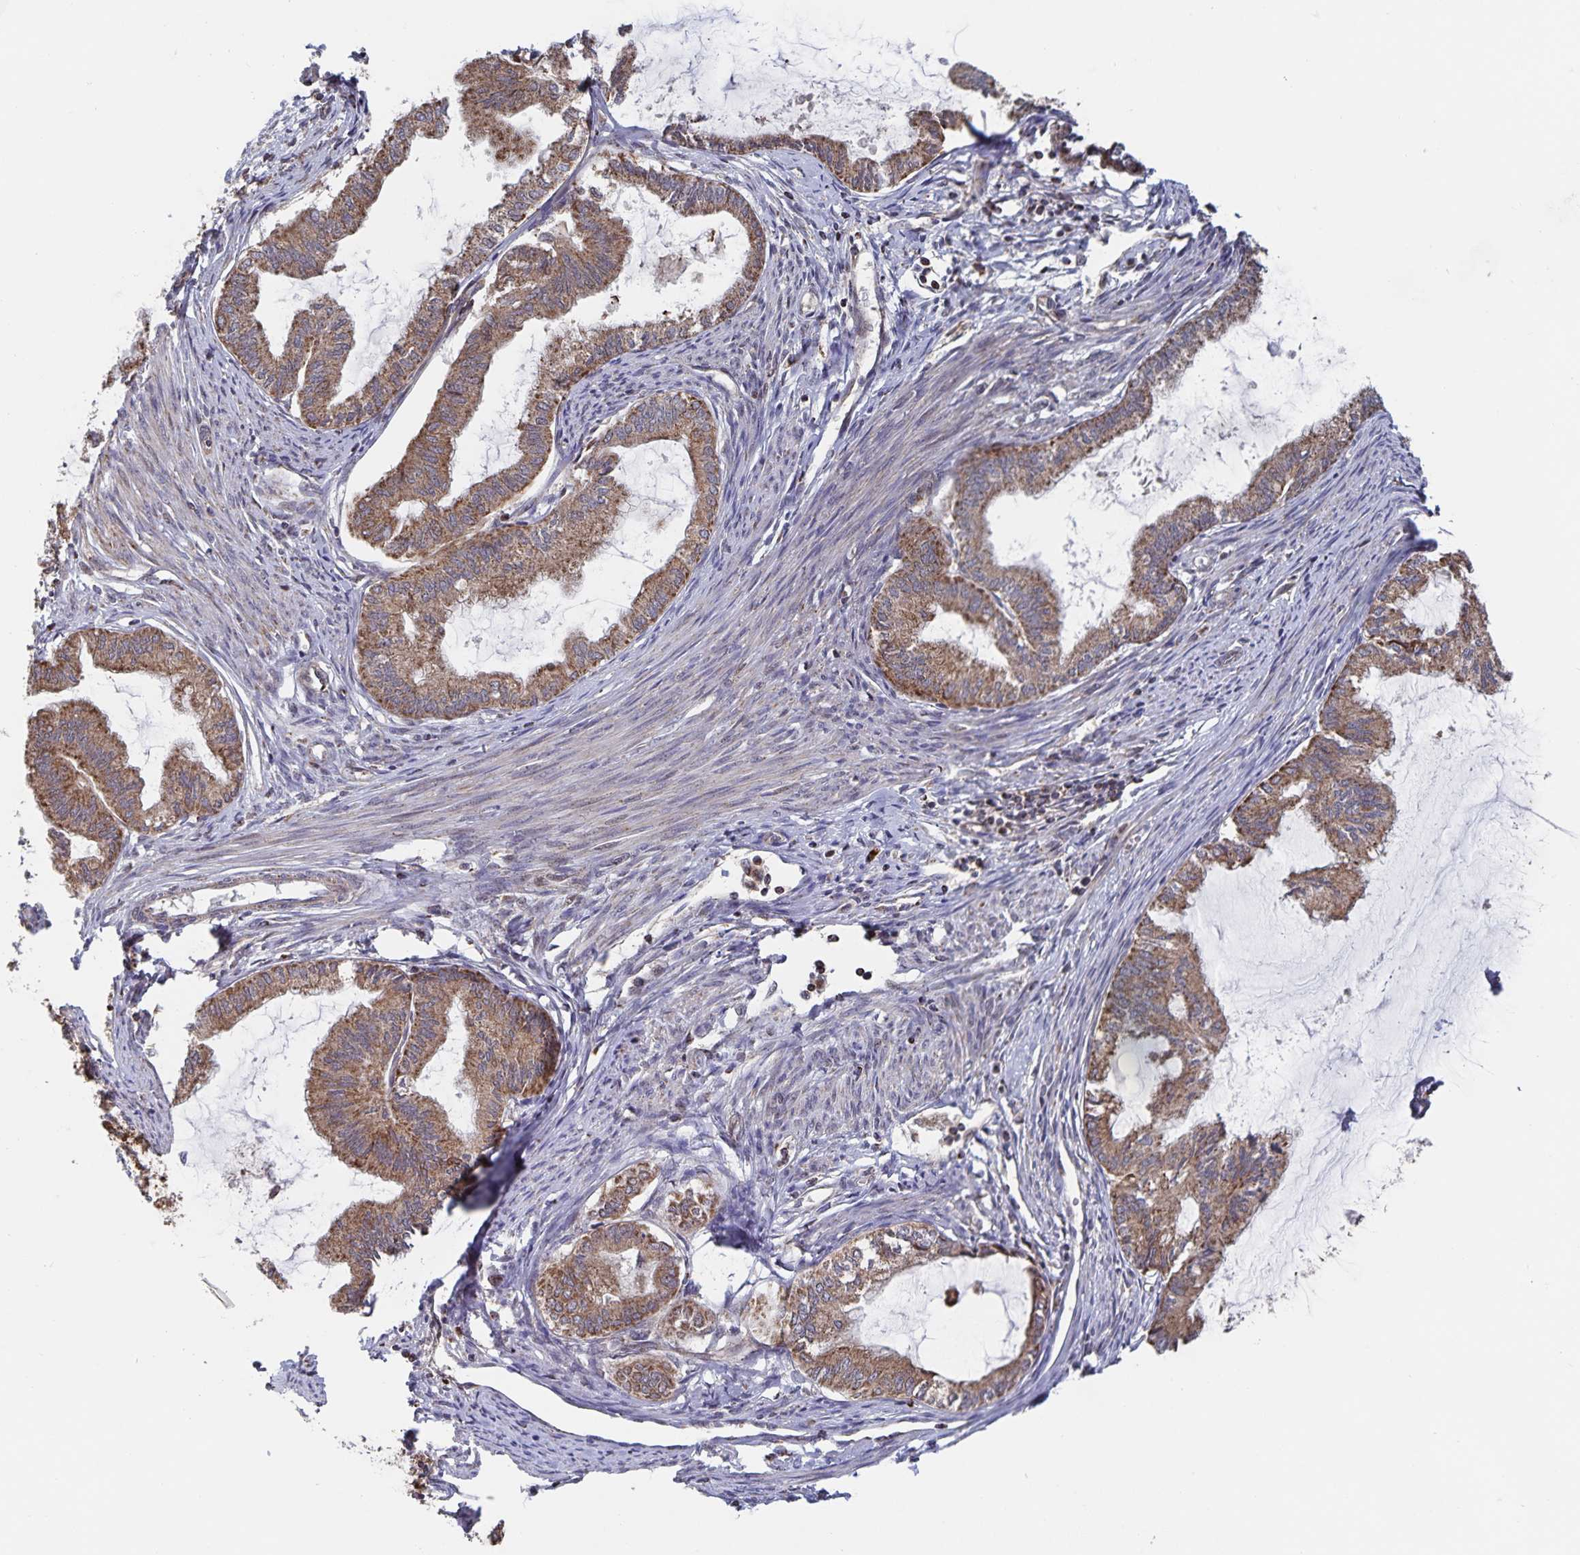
{"staining": {"intensity": "moderate", "quantity": ">75%", "location": "cytoplasmic/membranous"}, "tissue": "endometrial cancer", "cell_type": "Tumor cells", "image_type": "cancer", "snomed": [{"axis": "morphology", "description": "Adenocarcinoma, NOS"}, {"axis": "topography", "description": "Endometrium"}], "caption": "Immunohistochemistry (DAB (3,3'-diaminobenzidine)) staining of human endometrial cancer (adenocarcinoma) shows moderate cytoplasmic/membranous protein expression in about >75% of tumor cells.", "gene": "ACACA", "patient": {"sex": "female", "age": 86}}